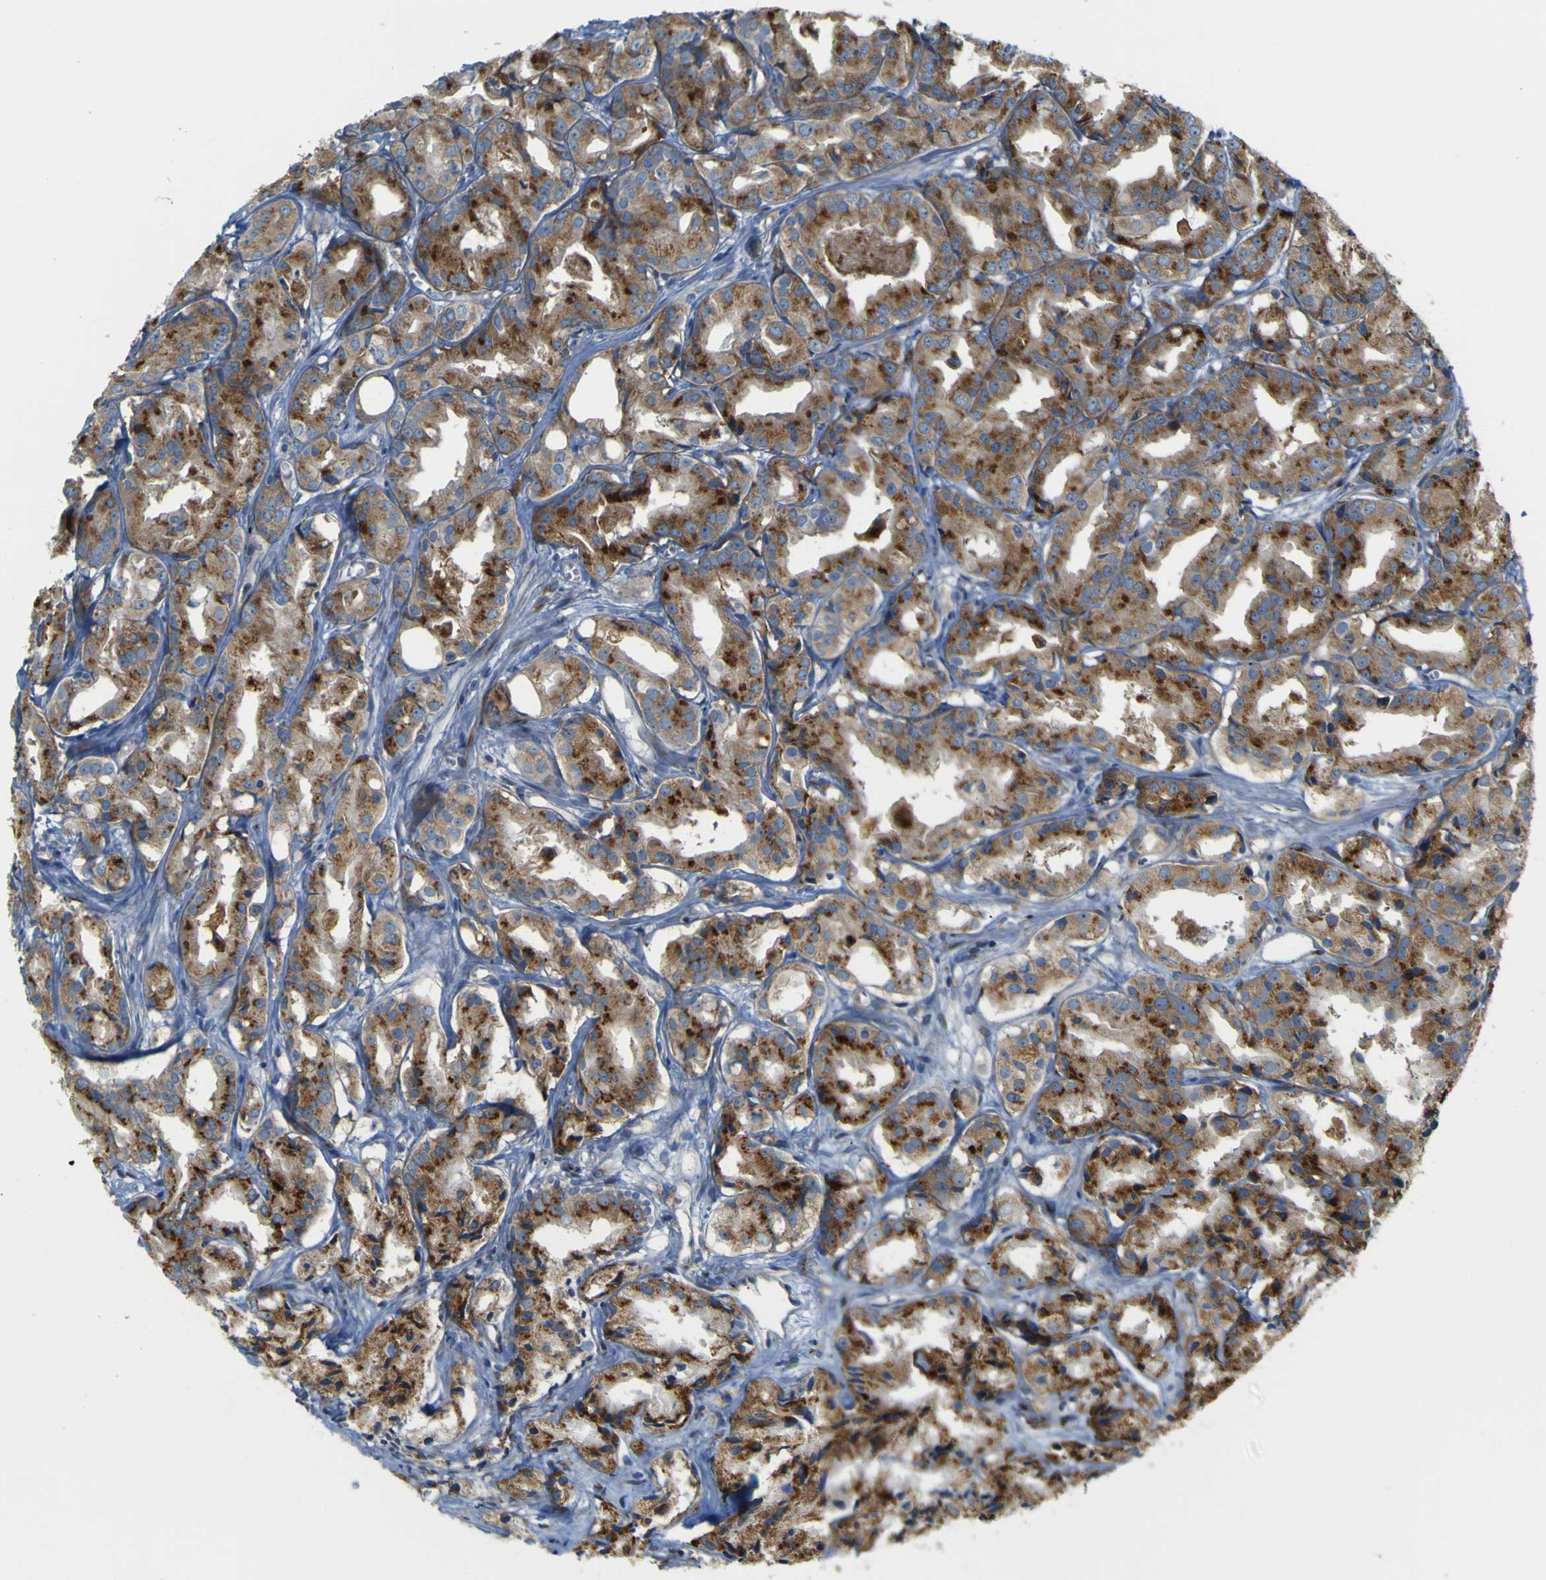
{"staining": {"intensity": "strong", "quantity": ">75%", "location": "cytoplasmic/membranous"}, "tissue": "prostate cancer", "cell_type": "Tumor cells", "image_type": "cancer", "snomed": [{"axis": "morphology", "description": "Adenocarcinoma, Low grade"}, {"axis": "topography", "description": "Prostate"}], "caption": "Prostate adenocarcinoma (low-grade) stained with a brown dye exhibits strong cytoplasmic/membranous positive staining in approximately >75% of tumor cells.", "gene": "IGF2R", "patient": {"sex": "male", "age": 72}}